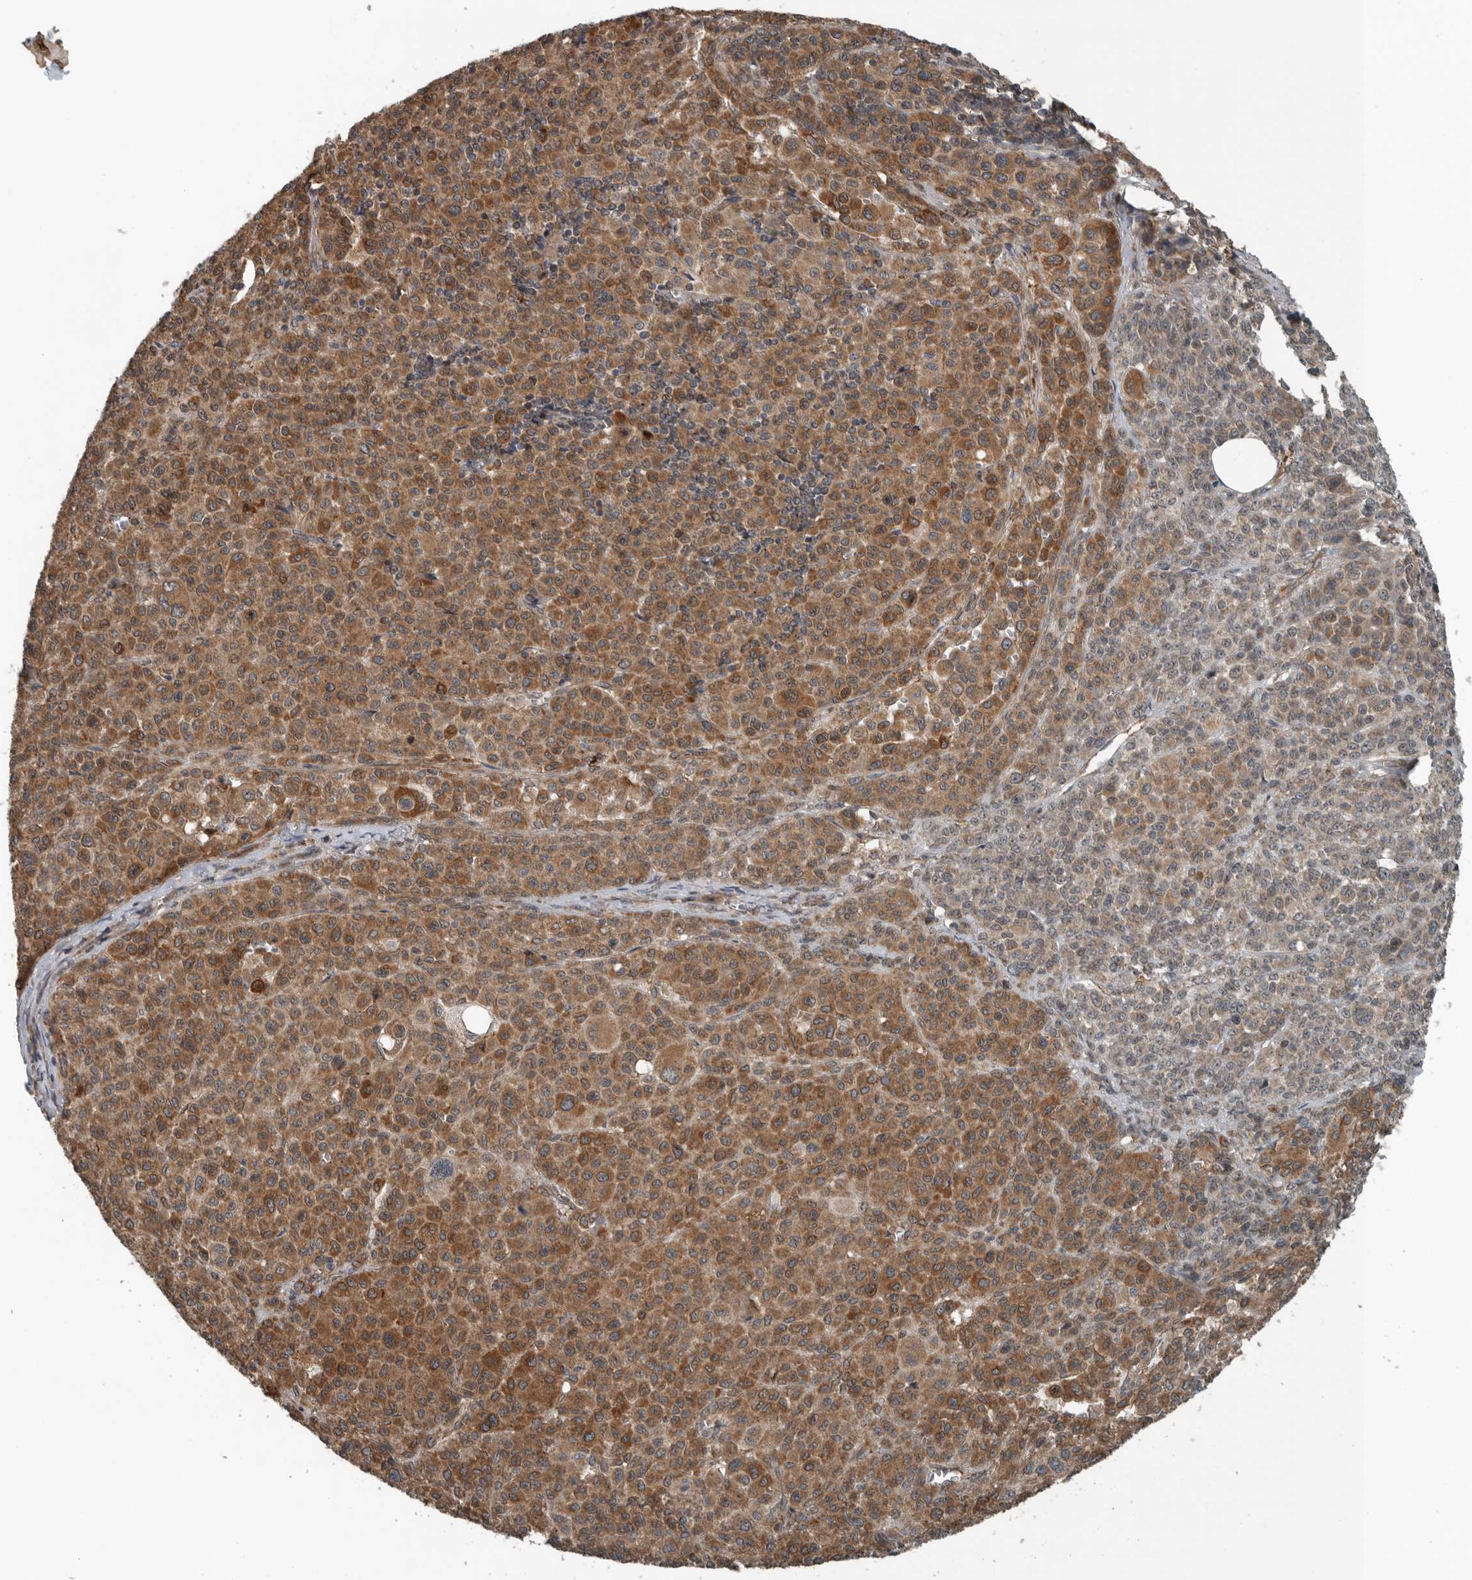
{"staining": {"intensity": "moderate", "quantity": ">75%", "location": "cytoplasmic/membranous"}, "tissue": "melanoma", "cell_type": "Tumor cells", "image_type": "cancer", "snomed": [{"axis": "morphology", "description": "Malignant melanoma, Metastatic site"}, {"axis": "topography", "description": "Skin"}], "caption": "Brown immunohistochemical staining in malignant melanoma (metastatic site) shows moderate cytoplasmic/membranous expression in about >75% of tumor cells.", "gene": "AMFR", "patient": {"sex": "female", "age": 74}}